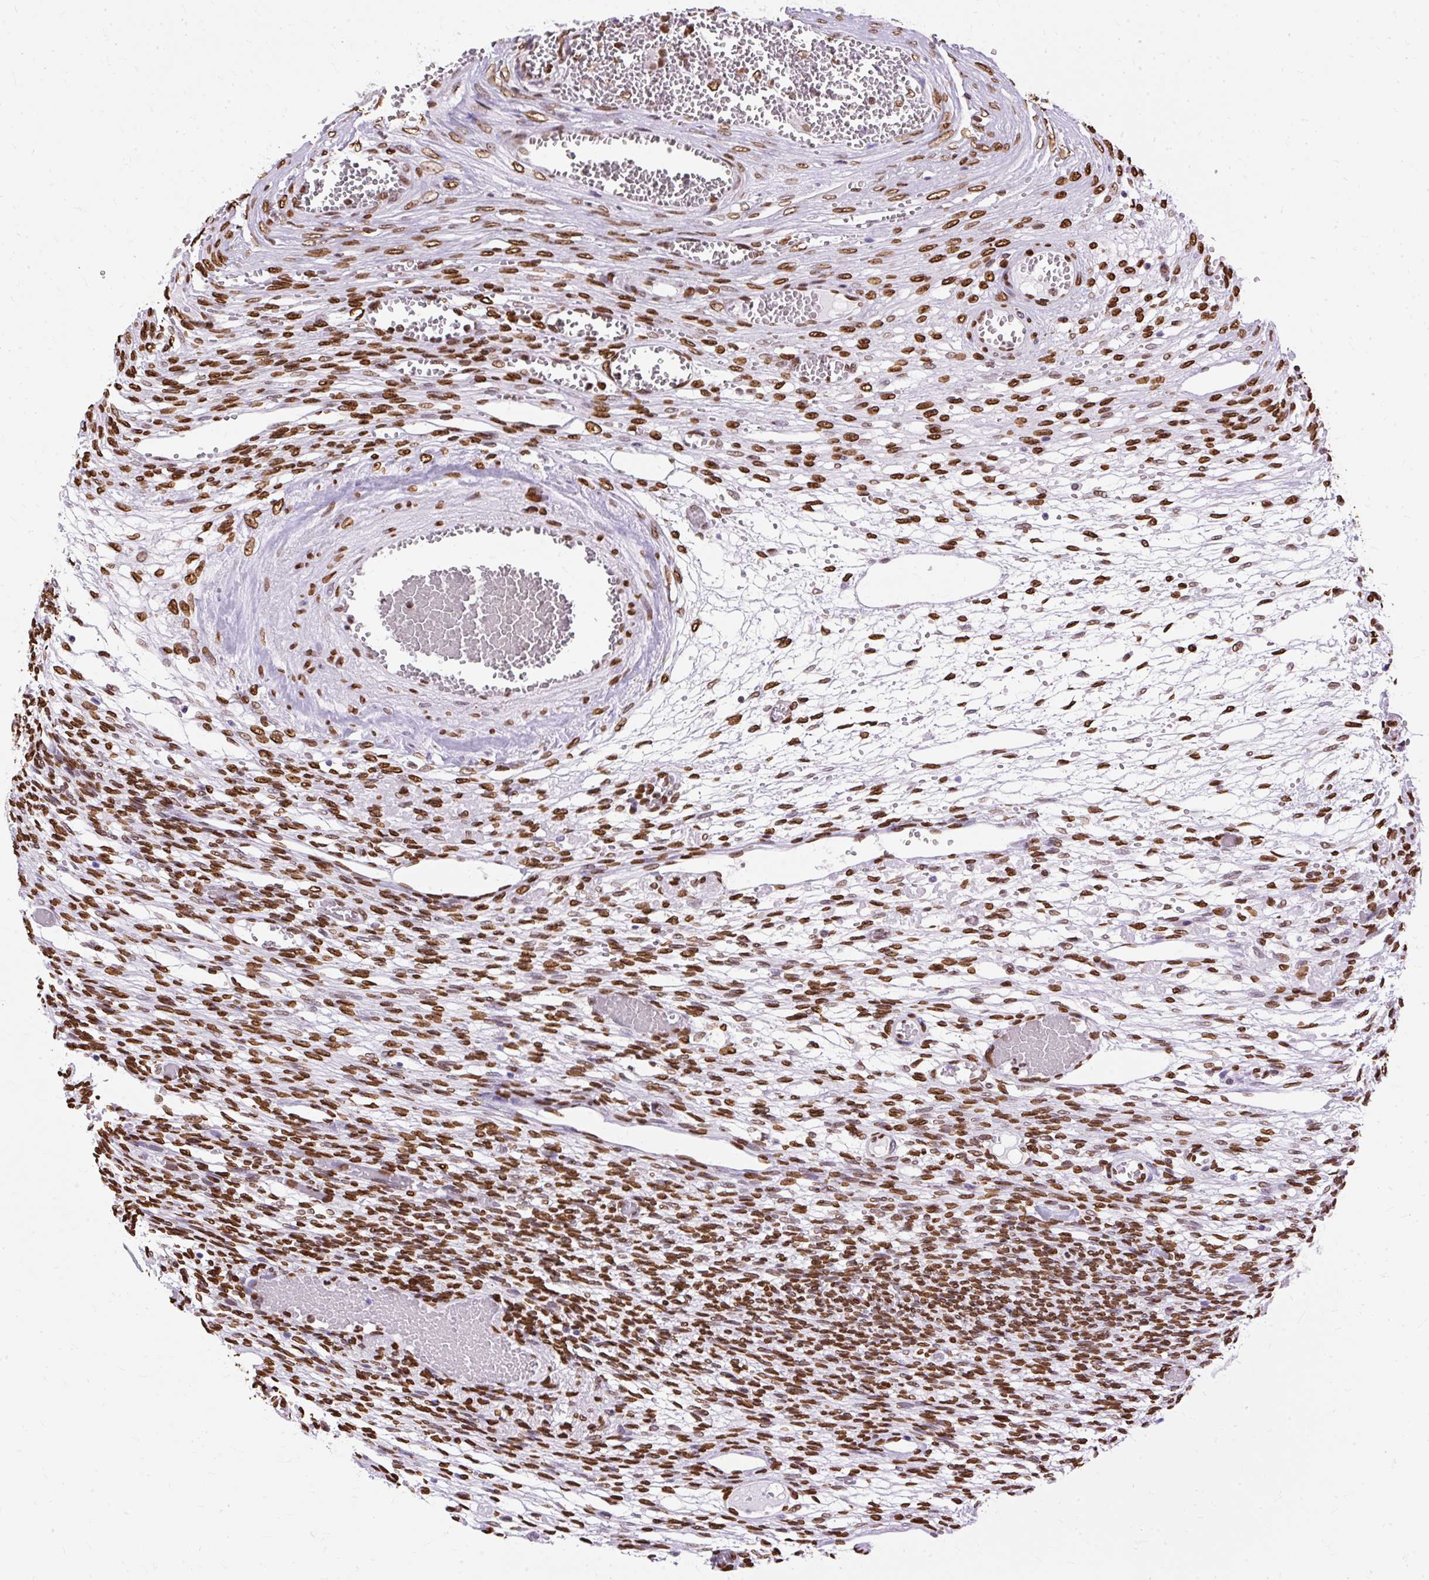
{"staining": {"intensity": "moderate", "quantity": ">75%", "location": "nuclear"}, "tissue": "ovary", "cell_type": "Follicle cells", "image_type": "normal", "snomed": [{"axis": "morphology", "description": "Normal tissue, NOS"}, {"axis": "topography", "description": "Ovary"}], "caption": "Human ovary stained with a brown dye displays moderate nuclear positive positivity in approximately >75% of follicle cells.", "gene": "TMEM184C", "patient": {"sex": "female", "age": 67}}